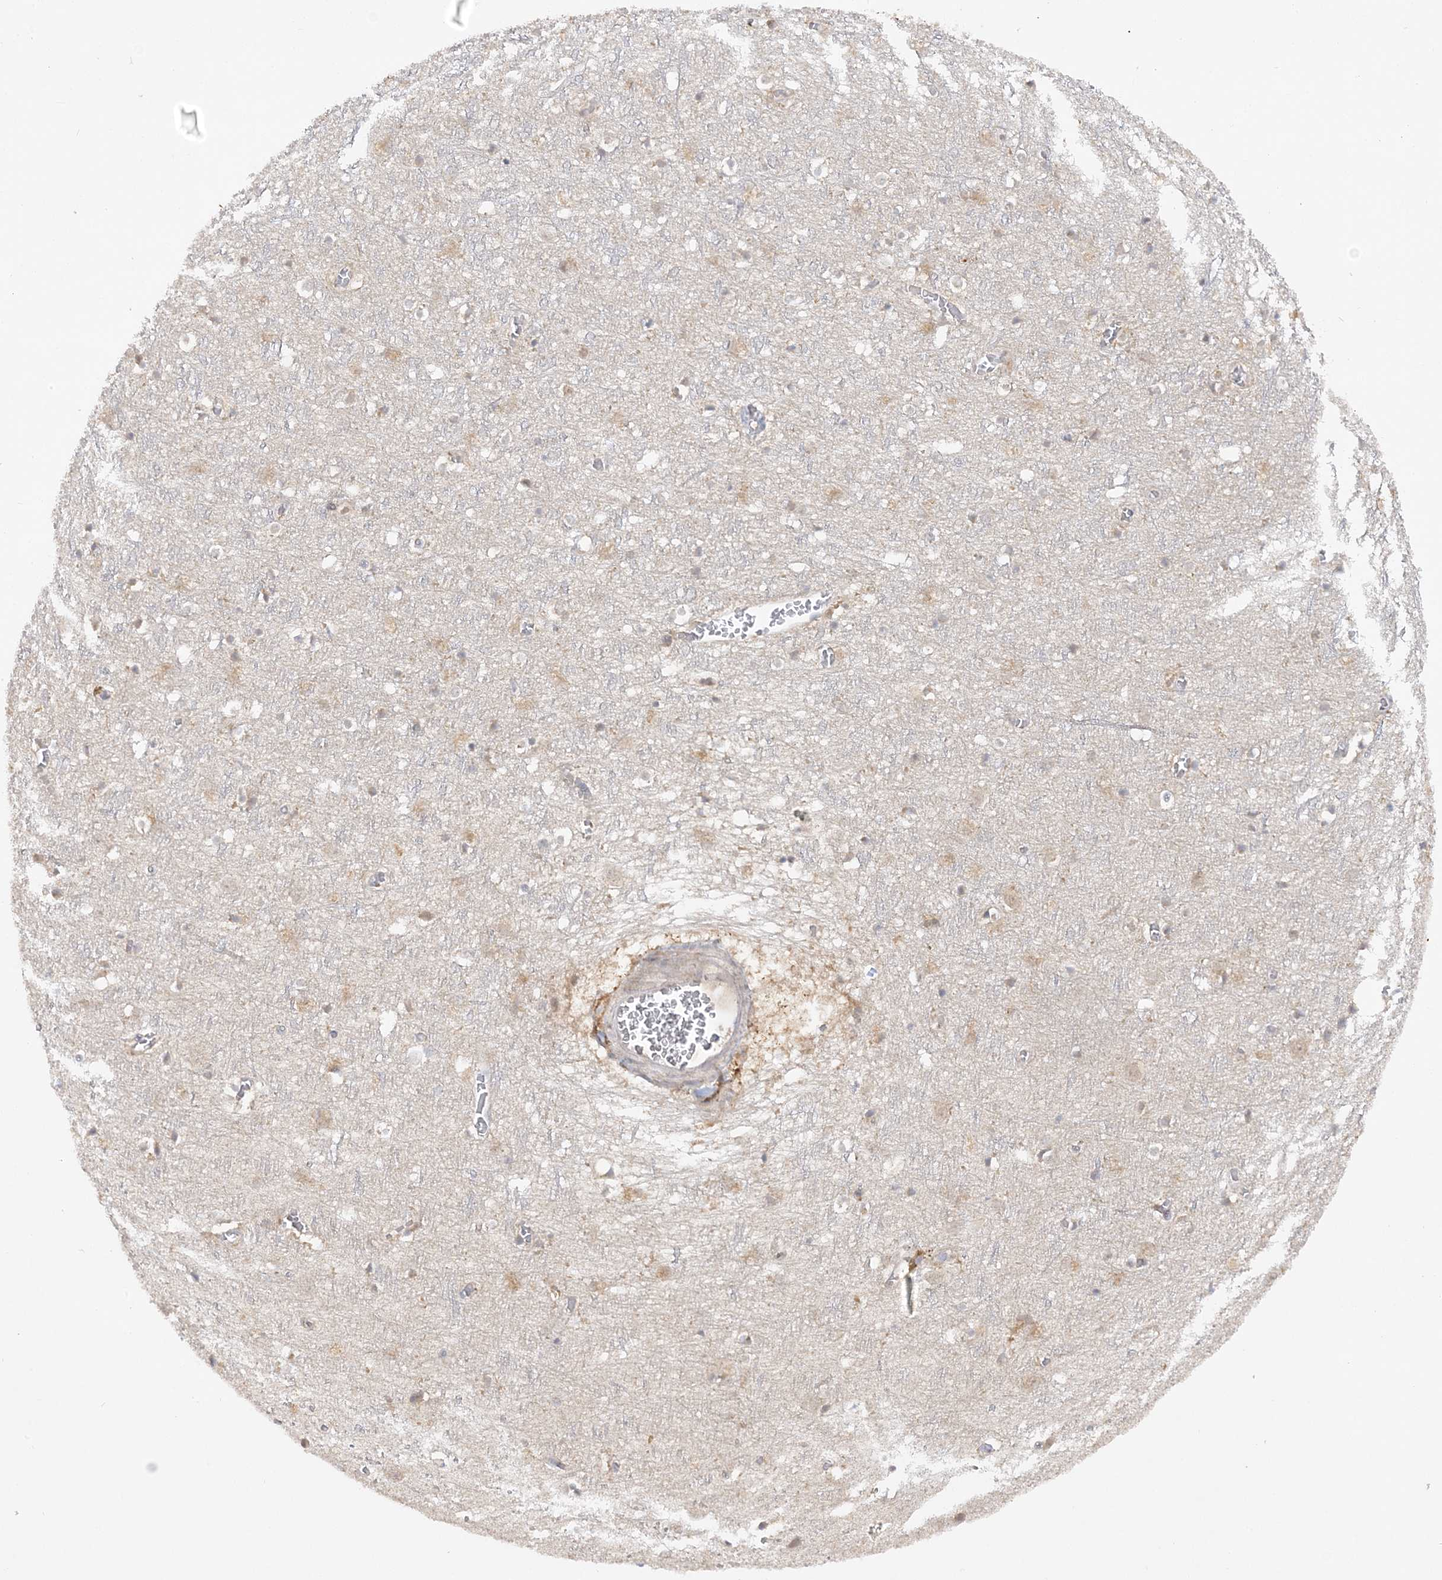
{"staining": {"intensity": "weak", "quantity": "25%-75%", "location": "cytoplasmic/membranous"}, "tissue": "cerebral cortex", "cell_type": "Endothelial cells", "image_type": "normal", "snomed": [{"axis": "morphology", "description": "Normal tissue, NOS"}, {"axis": "topography", "description": "Cerebral cortex"}], "caption": "The histopathology image displays staining of unremarkable cerebral cortex, revealing weak cytoplasmic/membranous protein staining (brown color) within endothelial cells.", "gene": "MMADHC", "patient": {"sex": "female", "age": 64}}